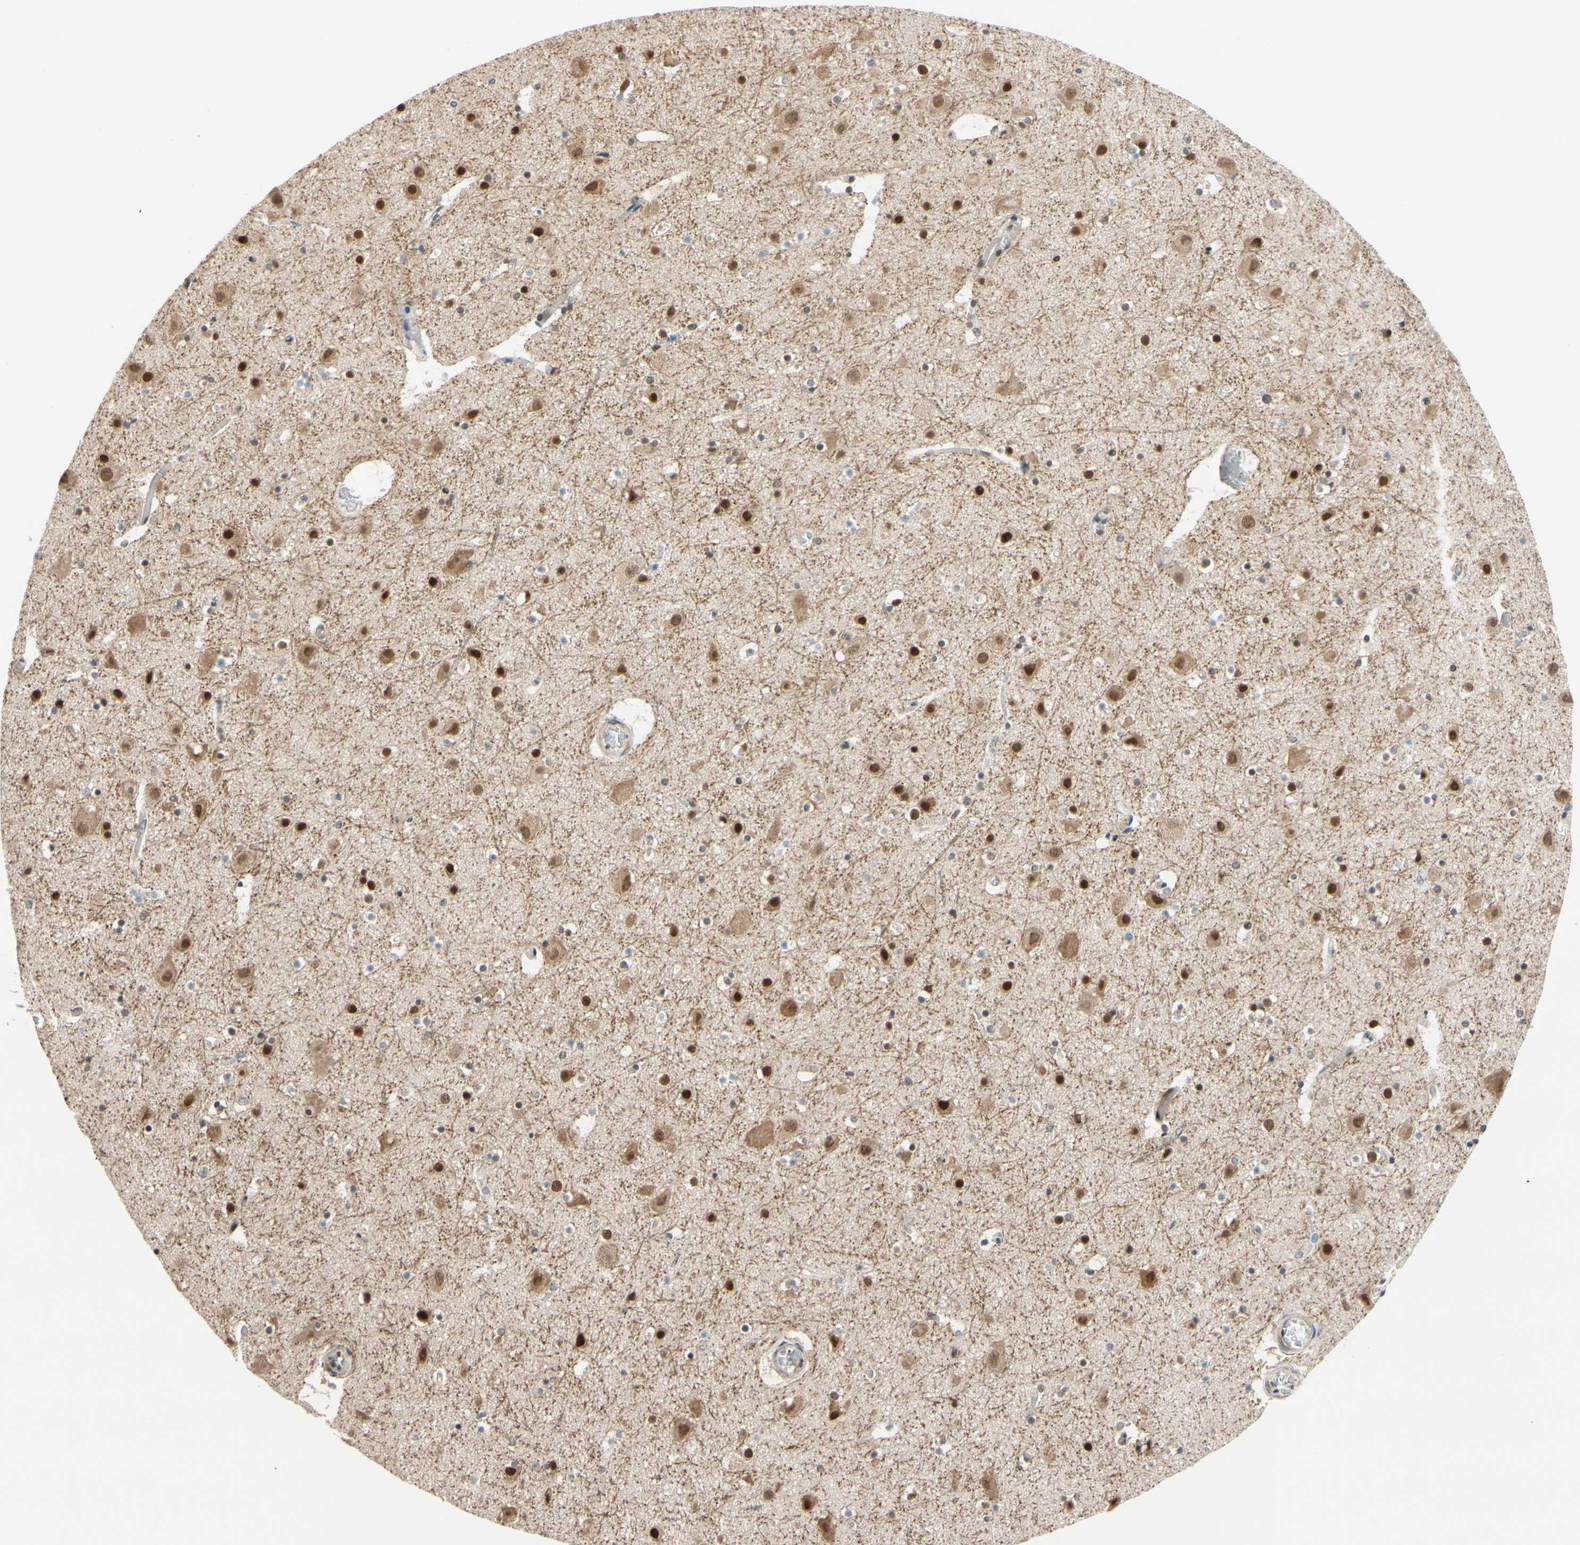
{"staining": {"intensity": "moderate", "quantity": "<25%", "location": "nuclear"}, "tissue": "cerebral cortex", "cell_type": "Endothelial cells", "image_type": "normal", "snomed": [{"axis": "morphology", "description": "Normal tissue, NOS"}, {"axis": "topography", "description": "Cerebral cortex"}], "caption": "This histopathology image displays normal cerebral cortex stained with IHC to label a protein in brown. The nuclear of endothelial cells show moderate positivity for the protein. Nuclei are counter-stained blue.", "gene": "TAF4", "patient": {"sex": "male", "age": 45}}